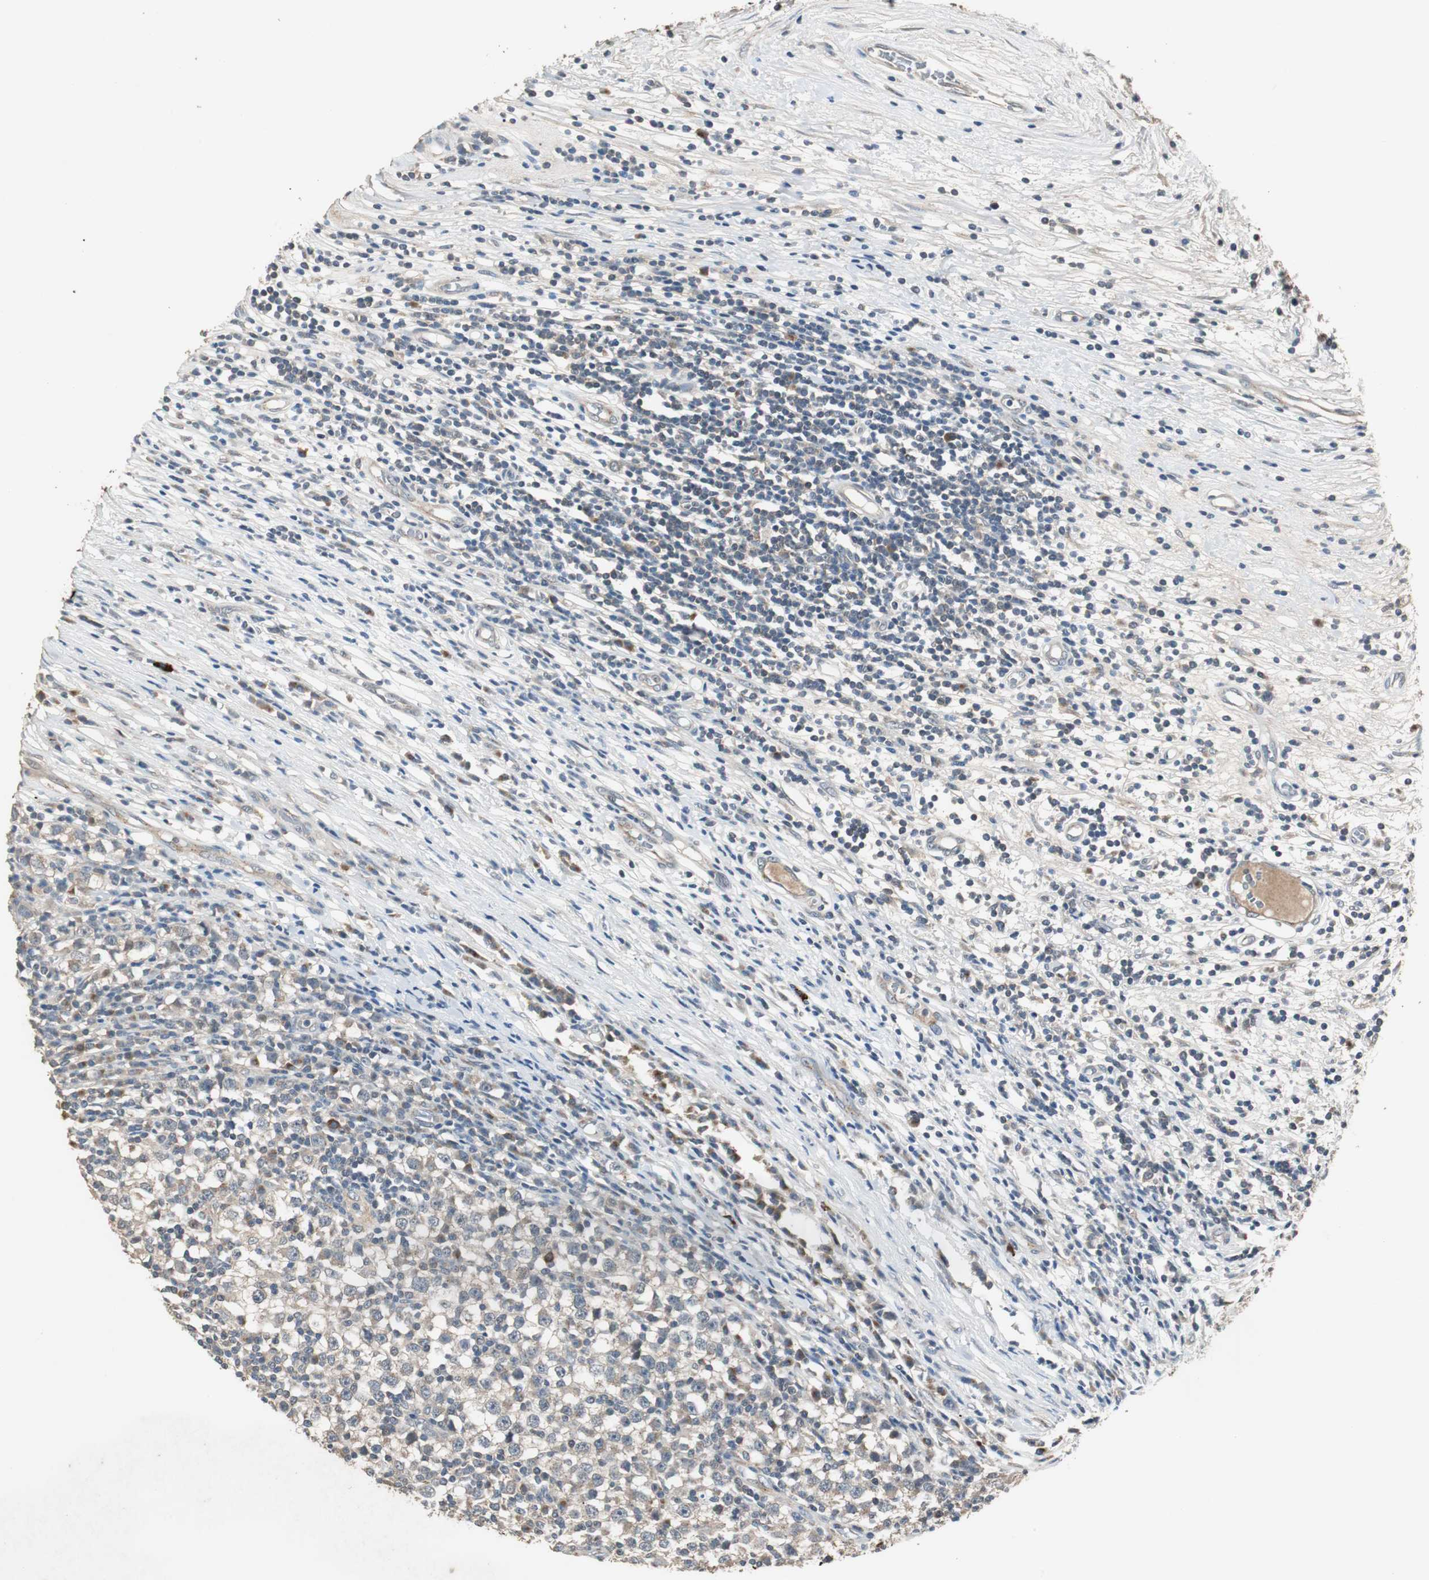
{"staining": {"intensity": "weak", "quantity": "25%-75%", "location": "cytoplasmic/membranous"}, "tissue": "testis cancer", "cell_type": "Tumor cells", "image_type": "cancer", "snomed": [{"axis": "morphology", "description": "Seminoma, NOS"}, {"axis": "topography", "description": "Testis"}], "caption": "A low amount of weak cytoplasmic/membranous expression is present in about 25%-75% of tumor cells in testis cancer tissue. (DAB IHC, brown staining for protein, blue staining for nuclei).", "gene": "PTPRN2", "patient": {"sex": "male", "age": 65}}